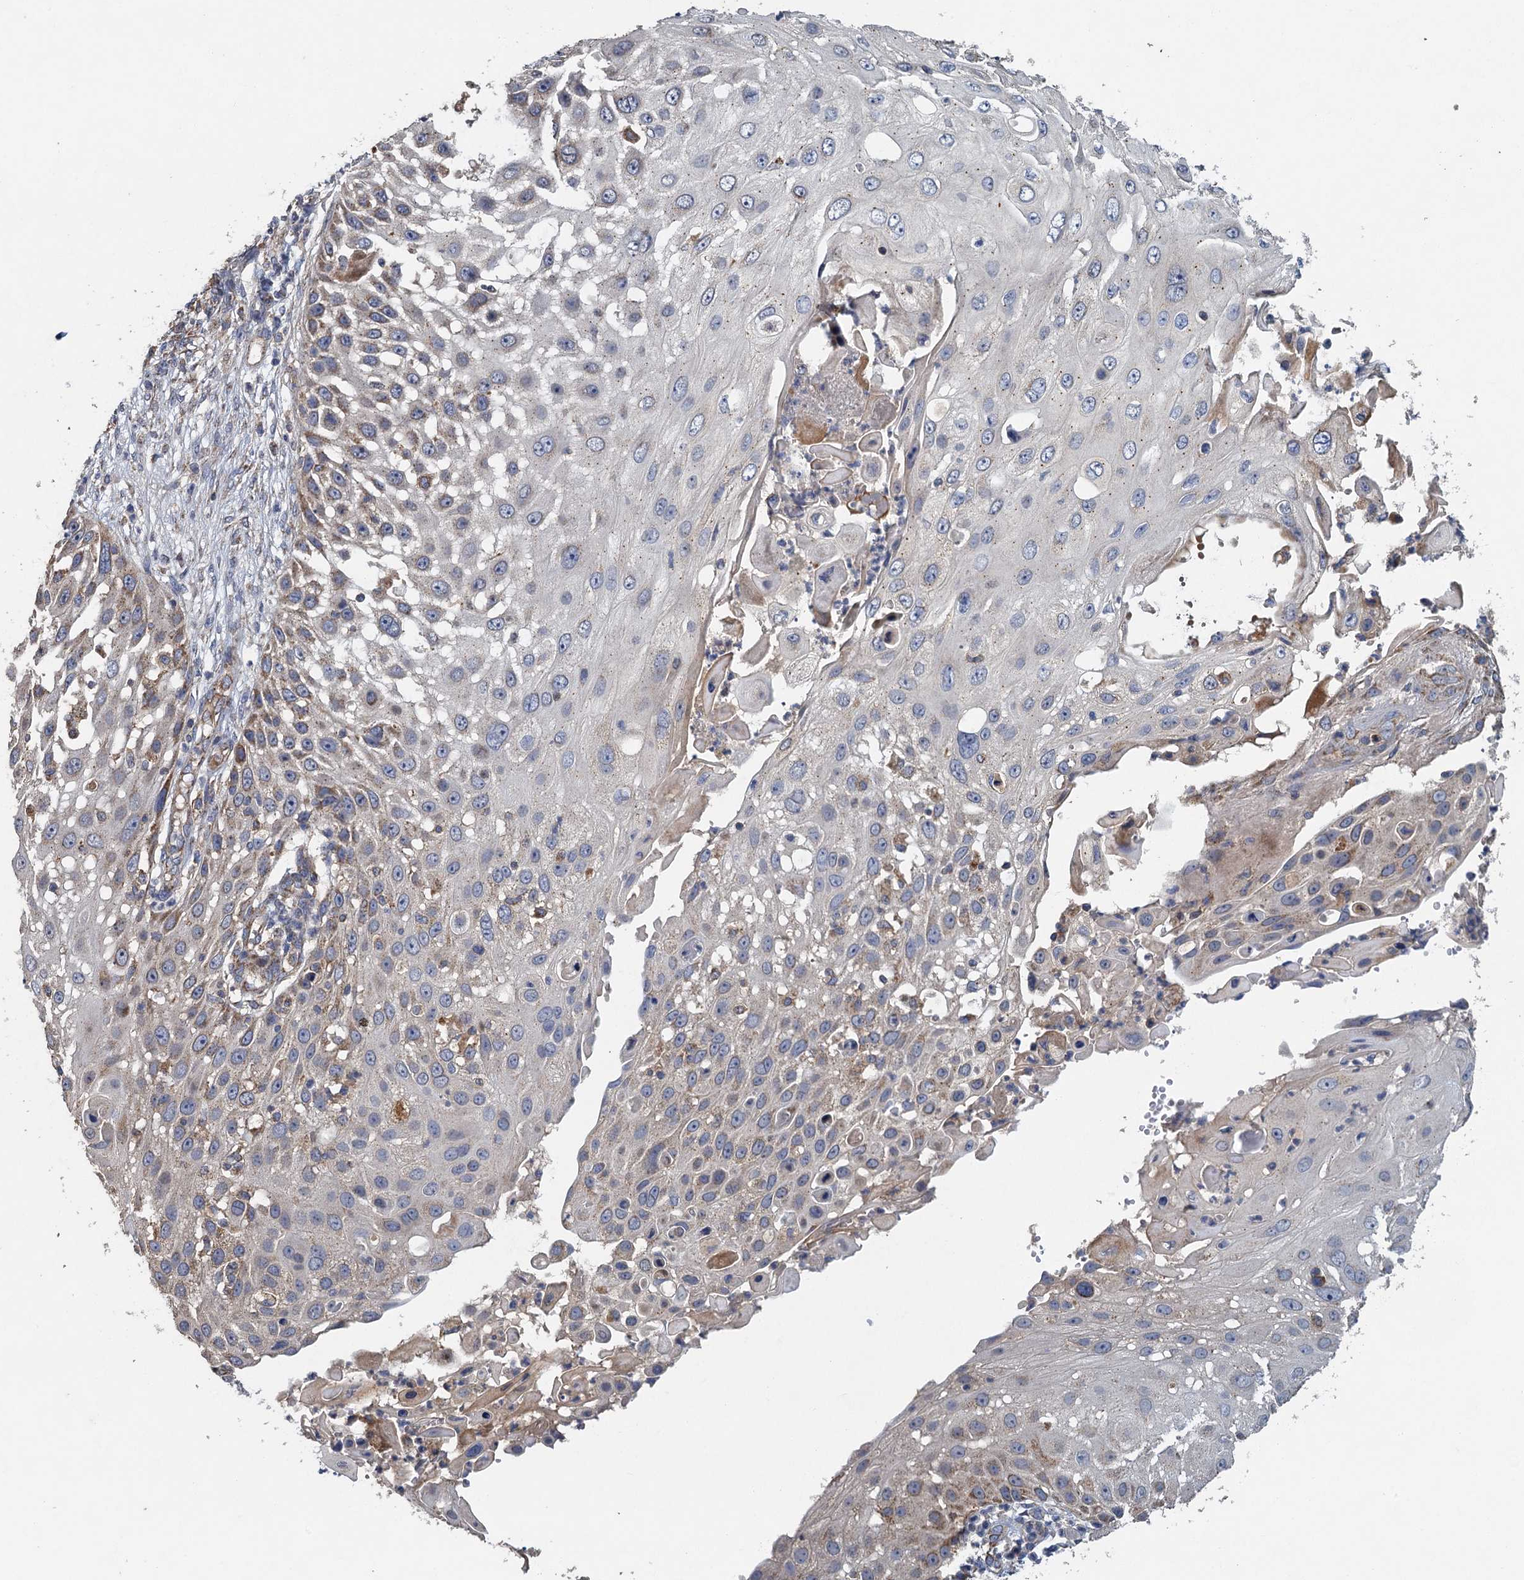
{"staining": {"intensity": "weak", "quantity": "<25%", "location": "cytoplasmic/membranous"}, "tissue": "skin cancer", "cell_type": "Tumor cells", "image_type": "cancer", "snomed": [{"axis": "morphology", "description": "Squamous cell carcinoma, NOS"}, {"axis": "topography", "description": "Skin"}], "caption": "DAB immunohistochemical staining of human skin squamous cell carcinoma shows no significant expression in tumor cells.", "gene": "BCS1L", "patient": {"sex": "female", "age": 44}}